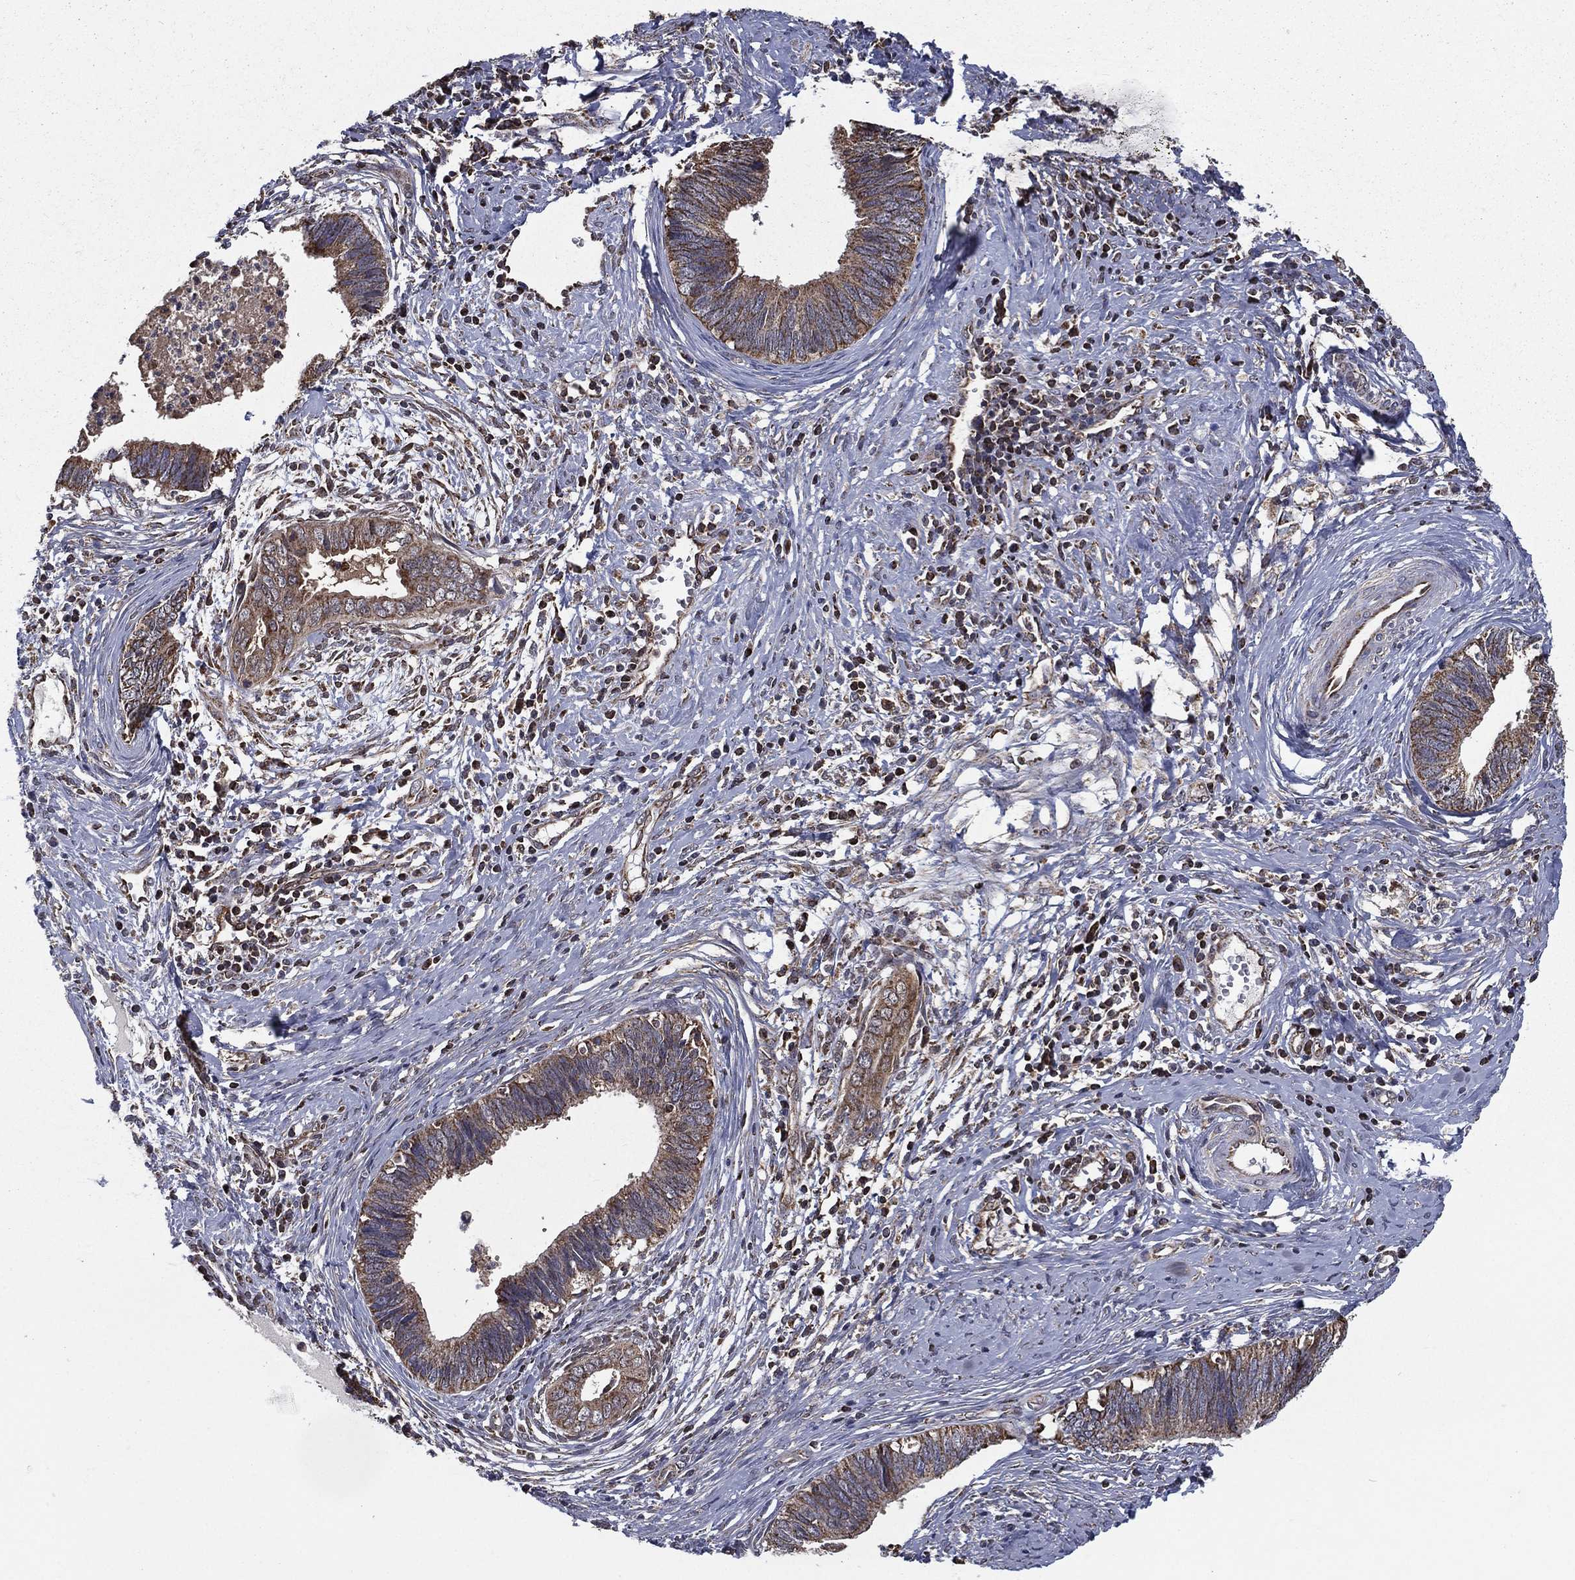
{"staining": {"intensity": "moderate", "quantity": "<25%", "location": "cytoplasmic/membranous"}, "tissue": "cervical cancer", "cell_type": "Tumor cells", "image_type": "cancer", "snomed": [{"axis": "morphology", "description": "Adenocarcinoma, NOS"}, {"axis": "topography", "description": "Cervix"}], "caption": "Cervical cancer (adenocarcinoma) stained with a brown dye shows moderate cytoplasmic/membranous positive expression in approximately <25% of tumor cells.", "gene": "RIGI", "patient": {"sex": "female", "age": 42}}